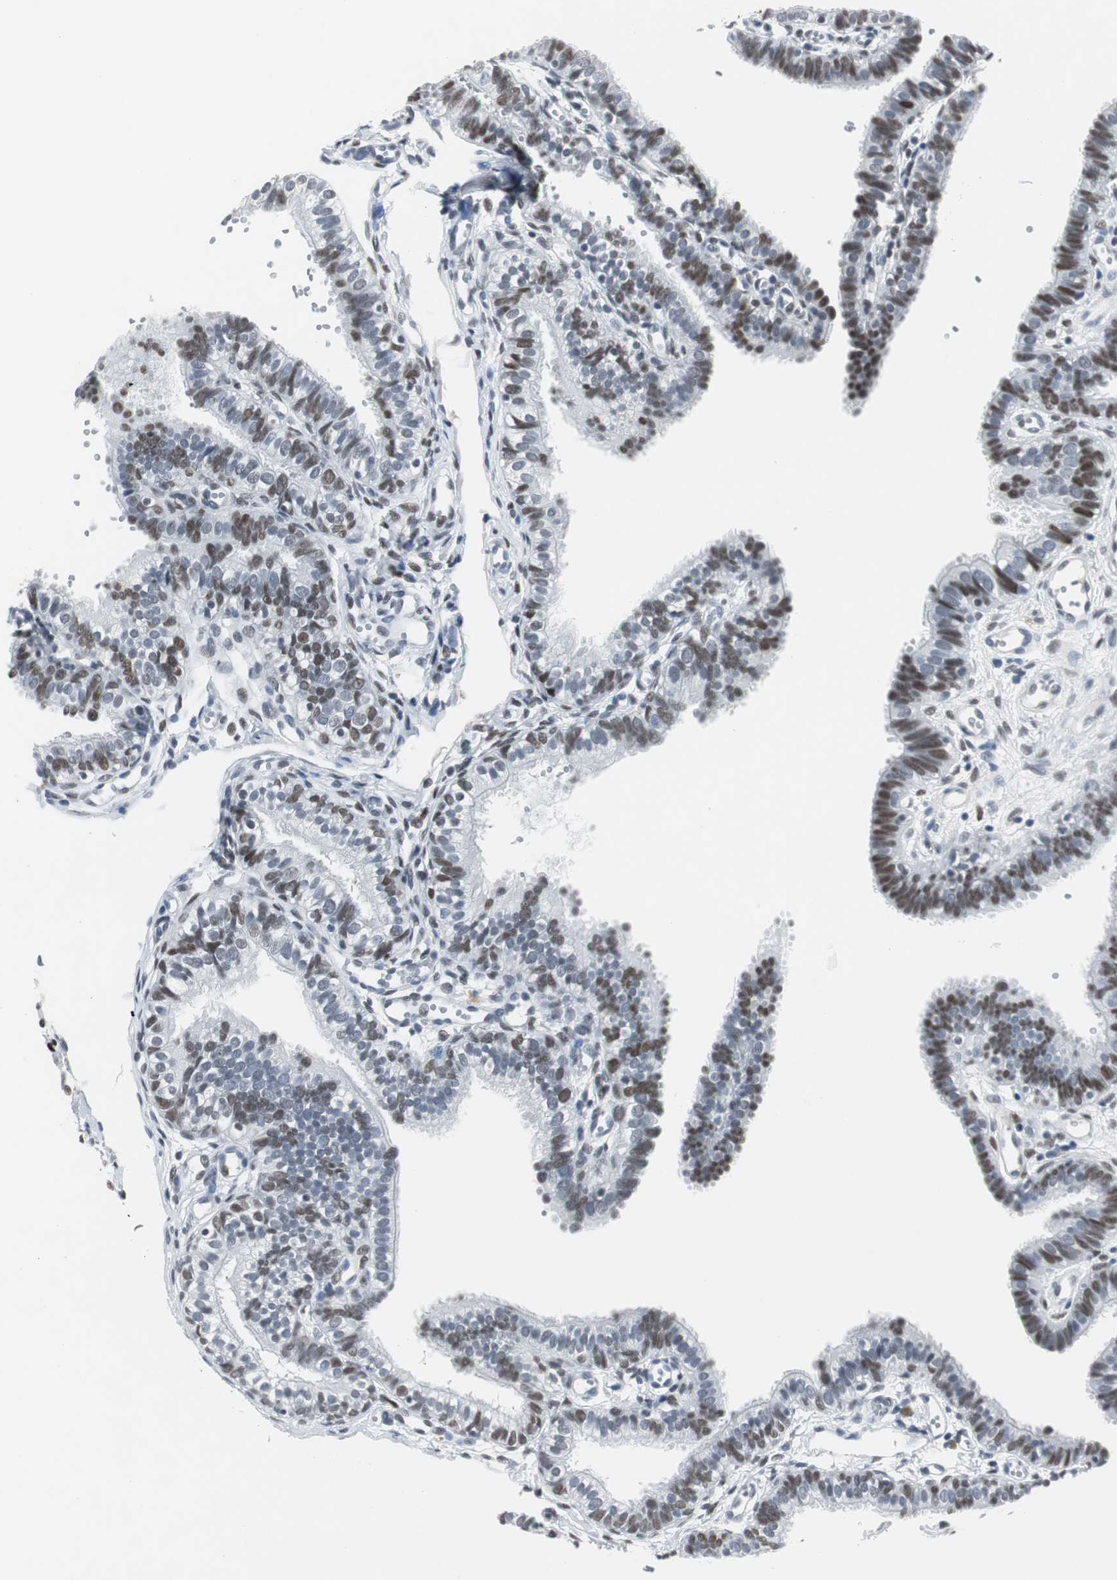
{"staining": {"intensity": "moderate", "quantity": "25%-75%", "location": "nuclear"}, "tissue": "fallopian tube", "cell_type": "Glandular cells", "image_type": "normal", "snomed": [{"axis": "morphology", "description": "Normal tissue, NOS"}, {"axis": "topography", "description": "Fallopian tube"}, {"axis": "topography", "description": "Placenta"}], "caption": "An IHC image of benign tissue is shown. Protein staining in brown highlights moderate nuclear positivity in fallopian tube within glandular cells.", "gene": "ELK1", "patient": {"sex": "female", "age": 34}}